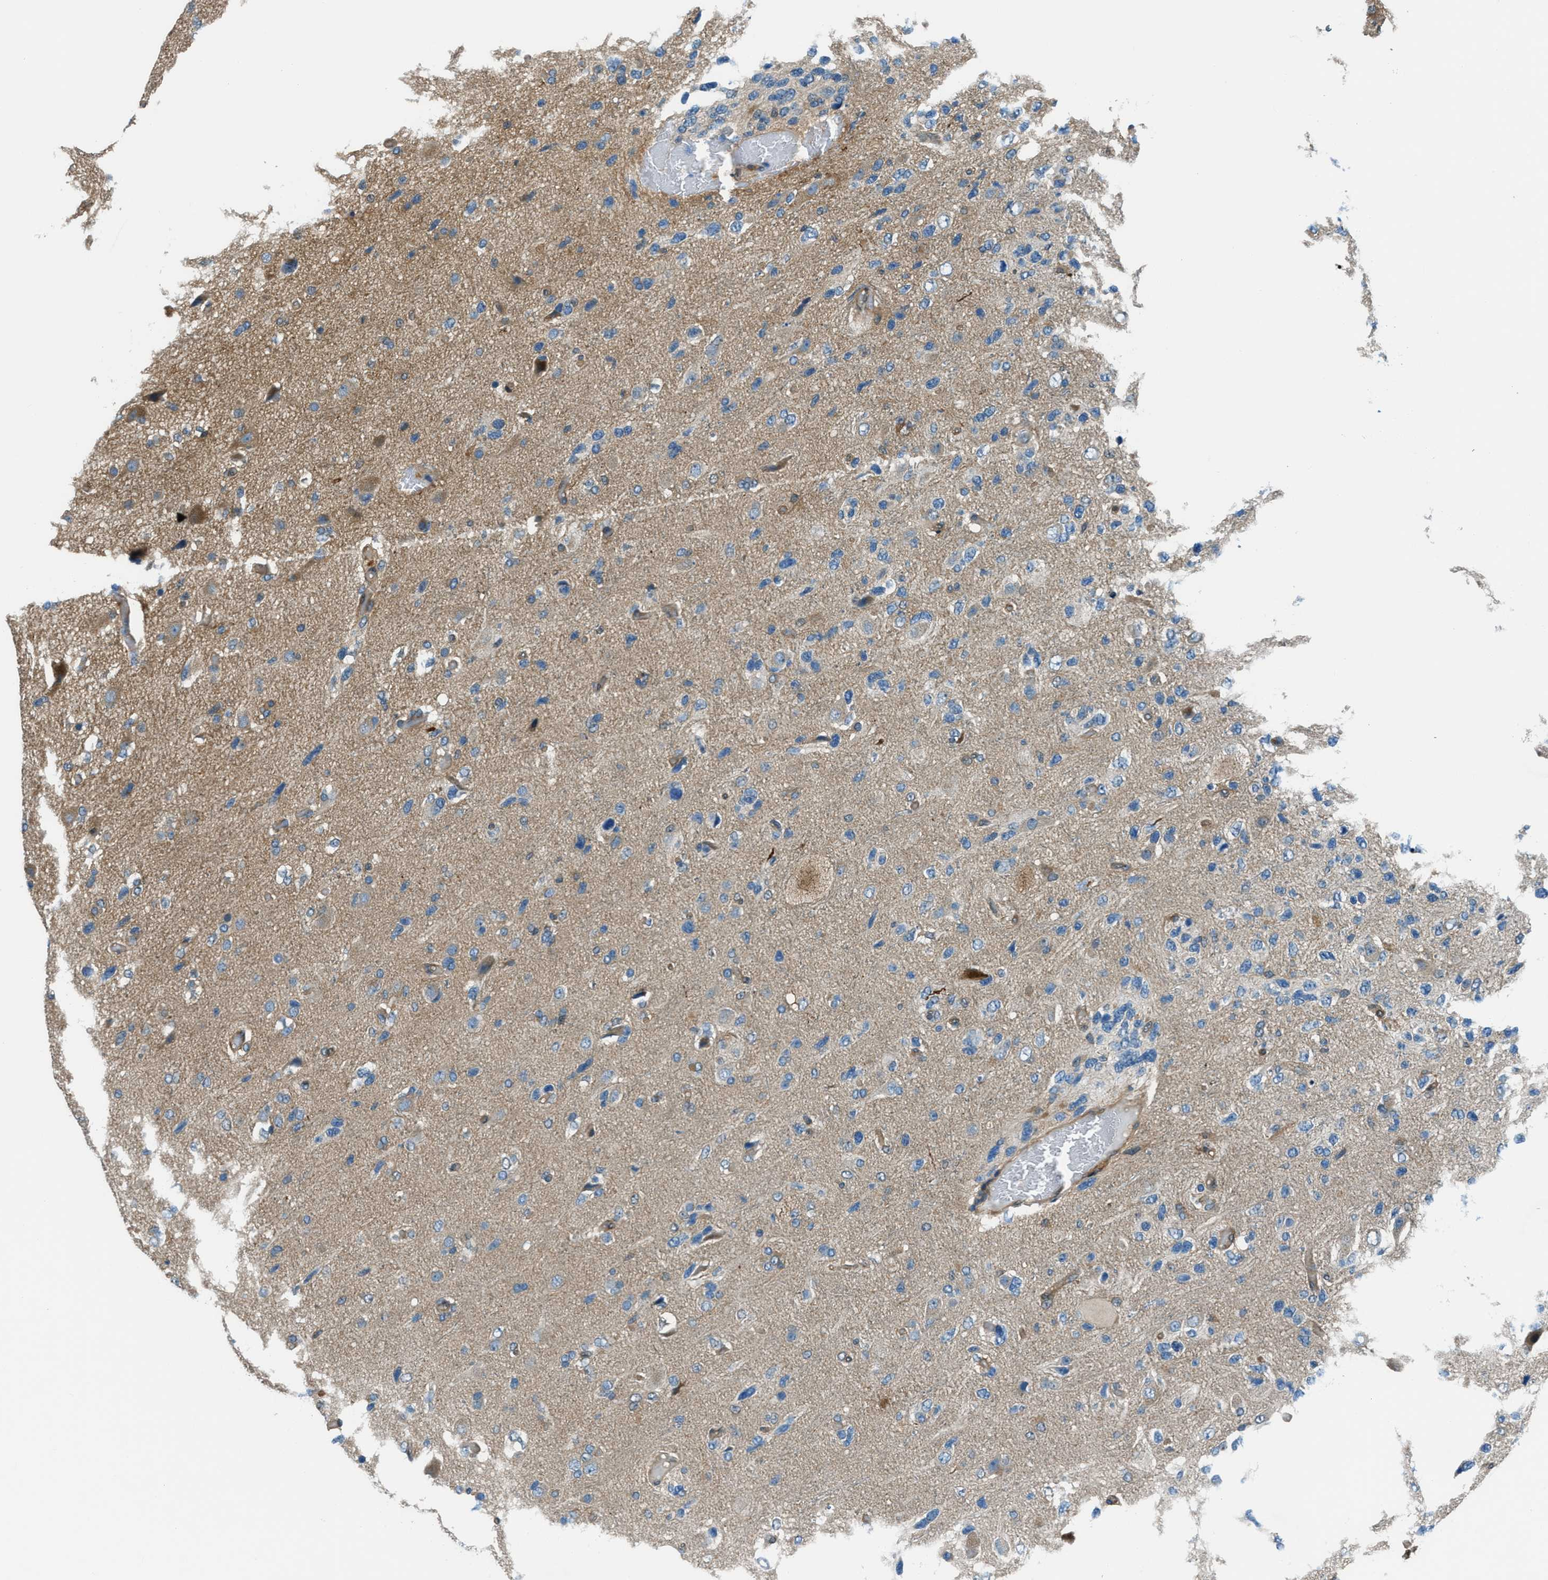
{"staining": {"intensity": "weak", "quantity": "<25%", "location": "cytoplasmic/membranous"}, "tissue": "glioma", "cell_type": "Tumor cells", "image_type": "cancer", "snomed": [{"axis": "morphology", "description": "Glioma, malignant, High grade"}, {"axis": "topography", "description": "Brain"}], "caption": "High power microscopy micrograph of an IHC photomicrograph of malignant glioma (high-grade), revealing no significant positivity in tumor cells.", "gene": "HEBP2", "patient": {"sex": "female", "age": 58}}